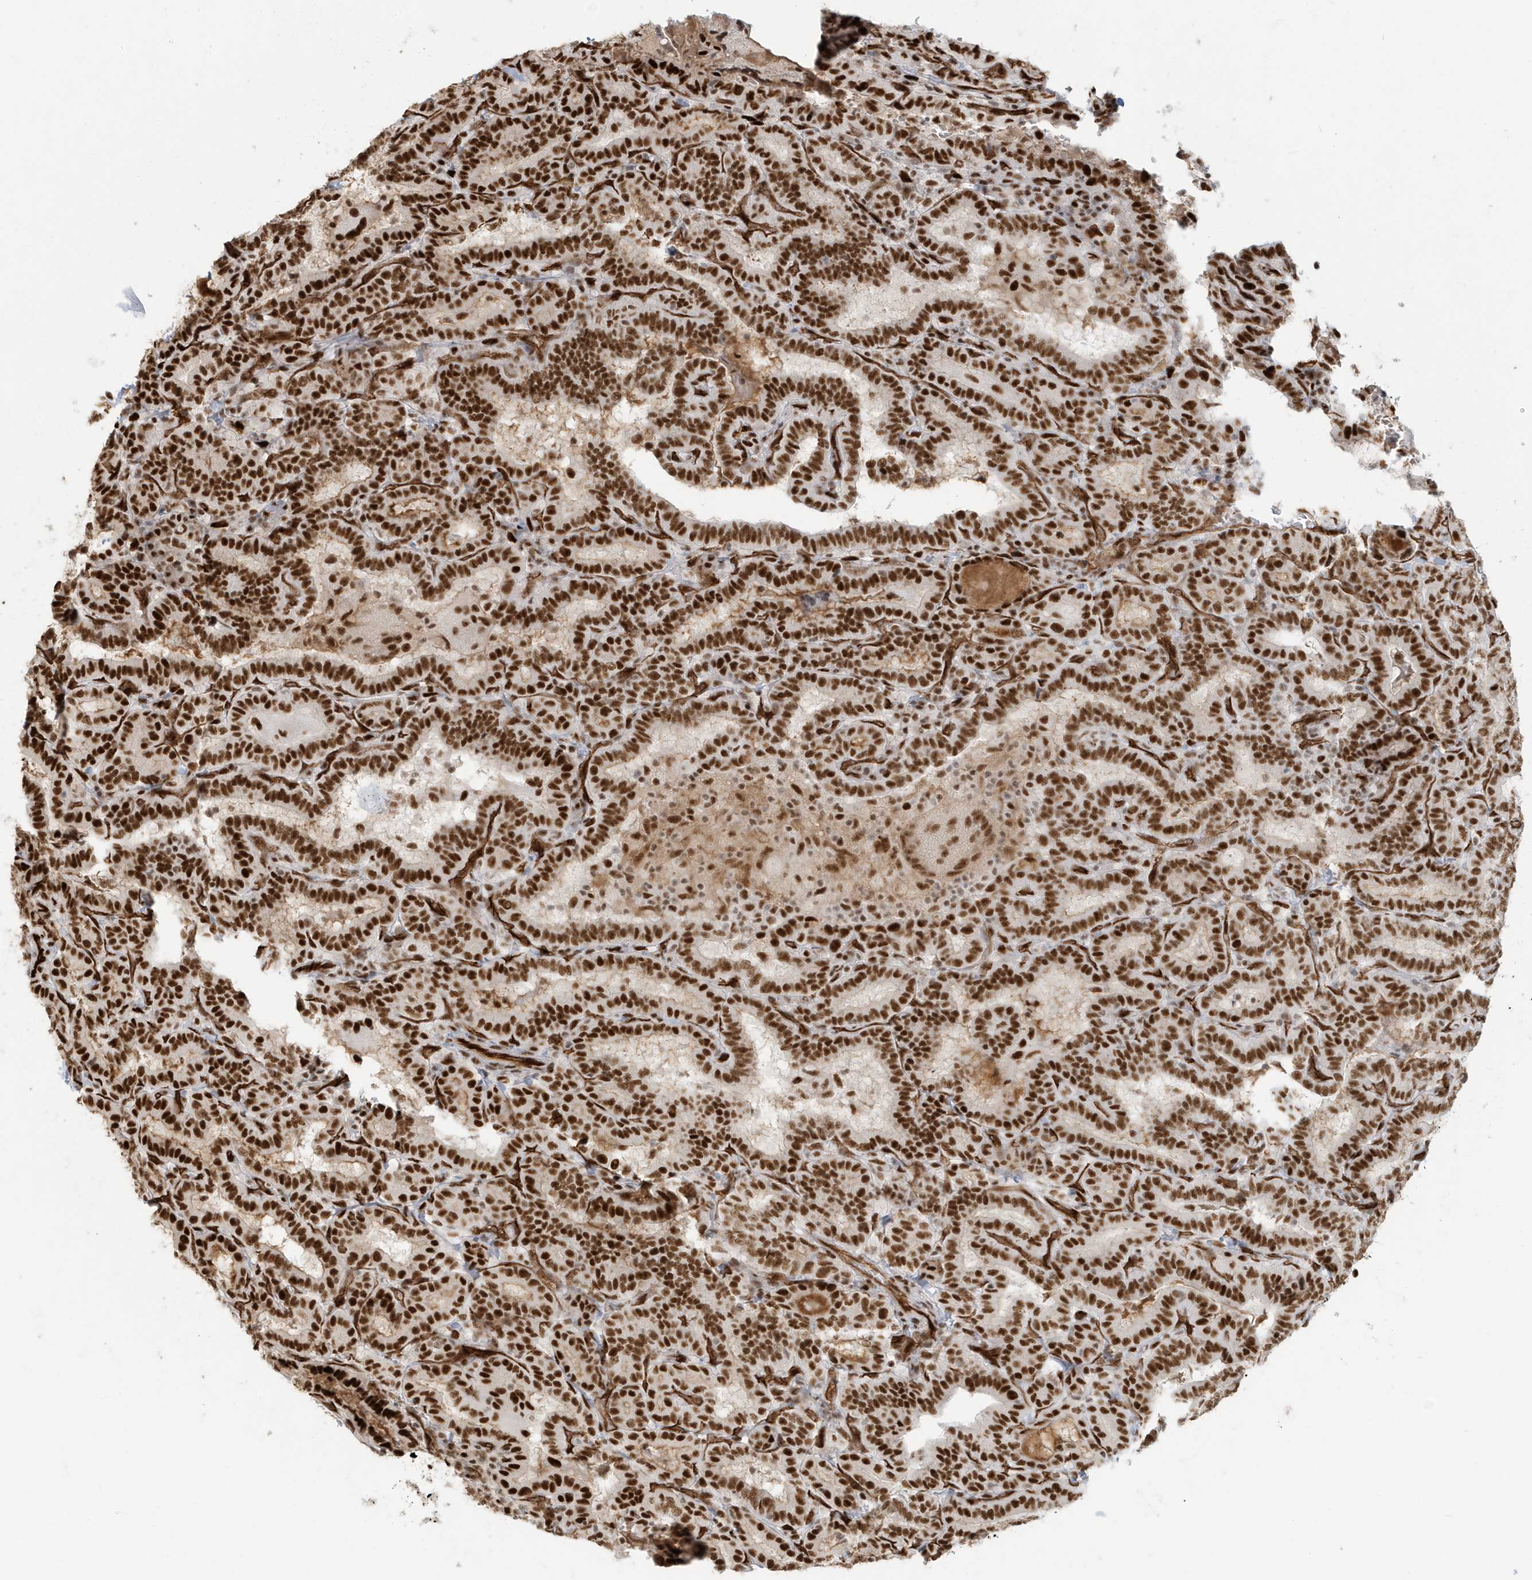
{"staining": {"intensity": "strong", "quantity": ">75%", "location": "nuclear"}, "tissue": "thyroid cancer", "cell_type": "Tumor cells", "image_type": "cancer", "snomed": [{"axis": "morphology", "description": "Papillary adenocarcinoma, NOS"}, {"axis": "topography", "description": "Thyroid gland"}], "caption": "A high amount of strong nuclear staining is identified in approximately >75% of tumor cells in papillary adenocarcinoma (thyroid) tissue.", "gene": "CKS2", "patient": {"sex": "female", "age": 72}}